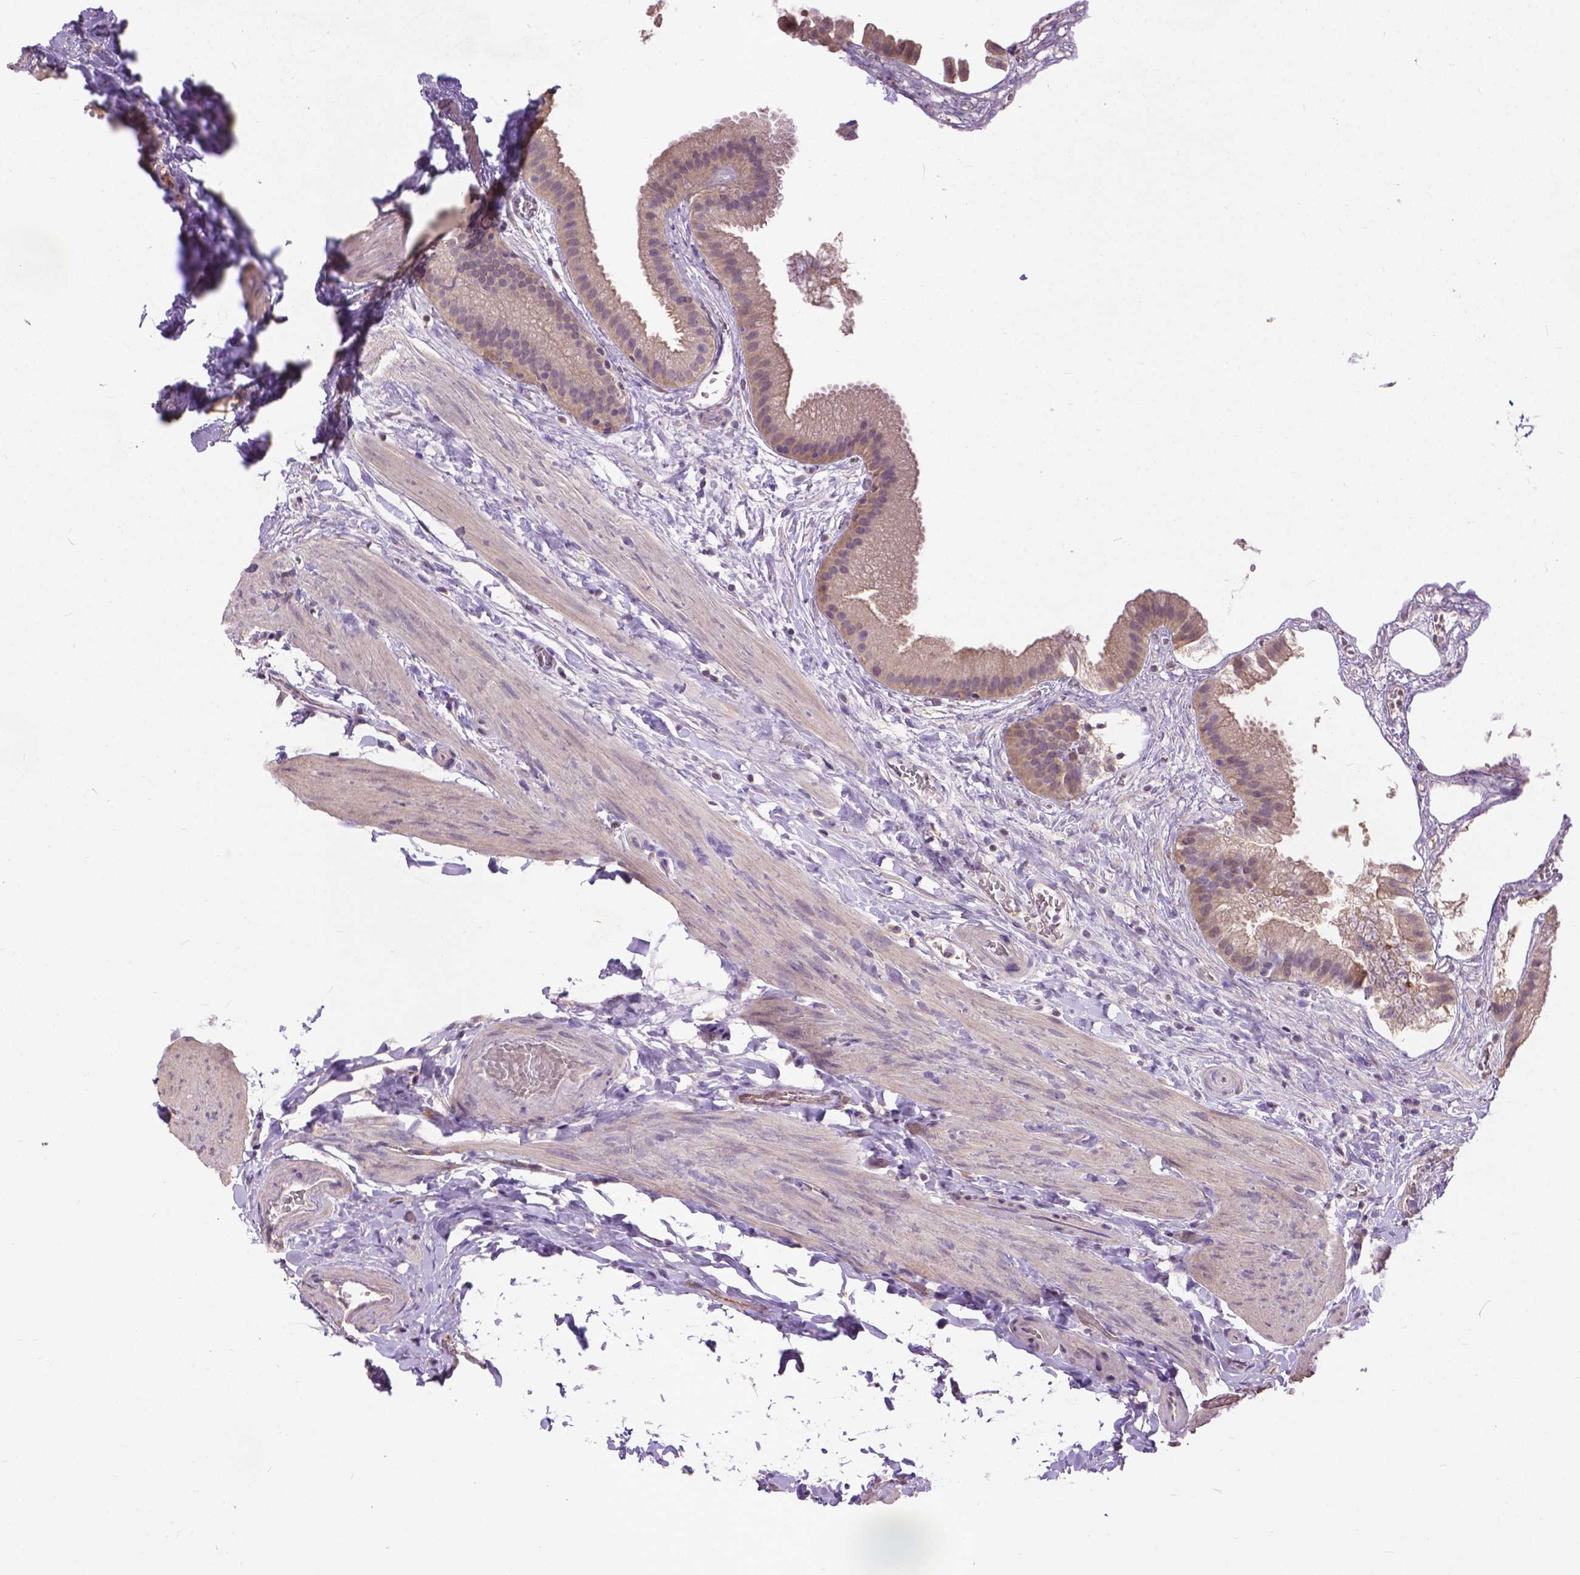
{"staining": {"intensity": "weak", "quantity": ">75%", "location": "cytoplasmic/membranous"}, "tissue": "gallbladder", "cell_type": "Glandular cells", "image_type": "normal", "snomed": [{"axis": "morphology", "description": "Normal tissue, NOS"}, {"axis": "topography", "description": "Gallbladder"}], "caption": "Human gallbladder stained with a brown dye displays weak cytoplasmic/membranous positive positivity in approximately >75% of glandular cells.", "gene": "ZNF337", "patient": {"sex": "female", "age": 63}}